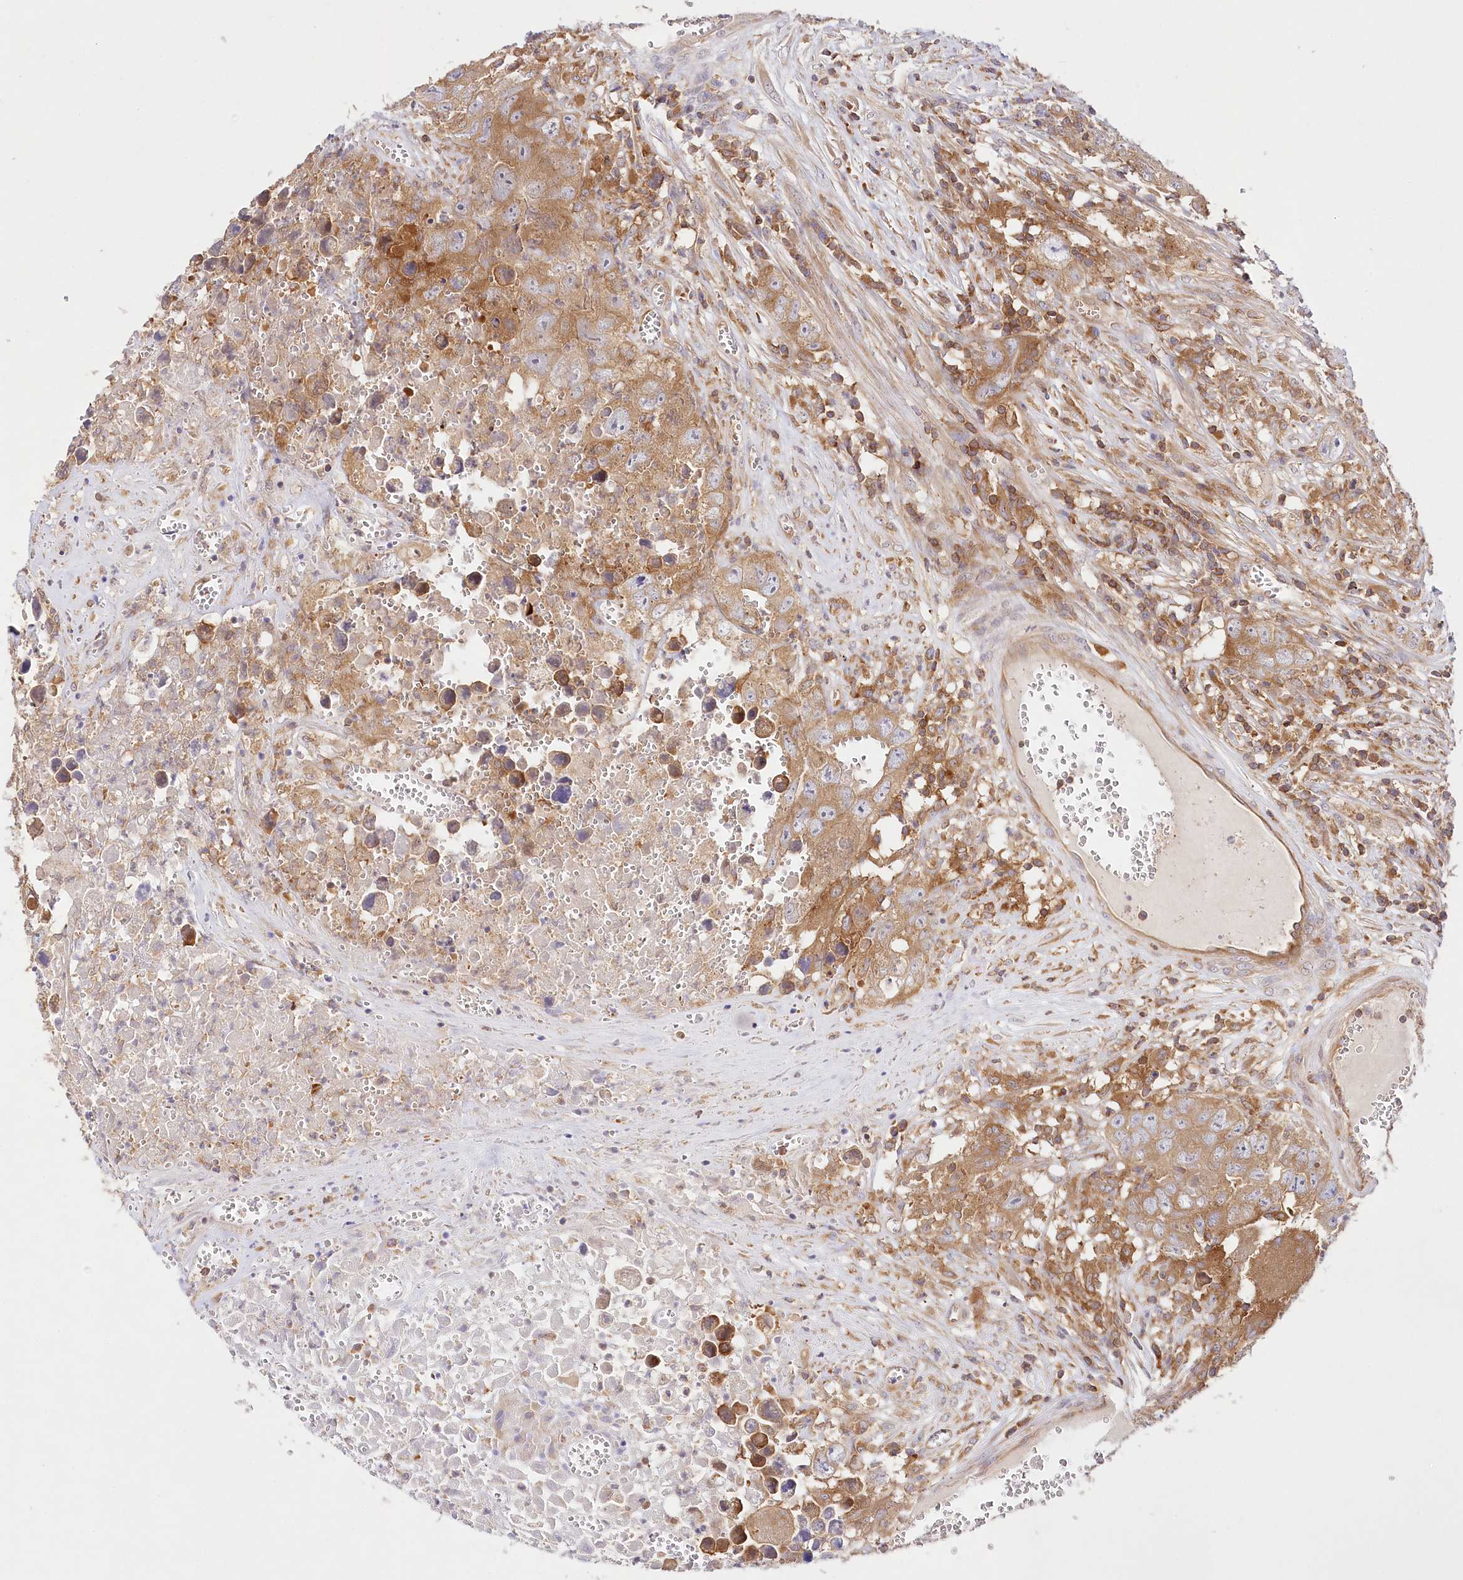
{"staining": {"intensity": "moderate", "quantity": ">75%", "location": "cytoplasmic/membranous"}, "tissue": "testis cancer", "cell_type": "Tumor cells", "image_type": "cancer", "snomed": [{"axis": "morphology", "description": "Seminoma, NOS"}, {"axis": "morphology", "description": "Carcinoma, Embryonal, NOS"}, {"axis": "topography", "description": "Testis"}], "caption": "DAB immunohistochemical staining of human testis cancer exhibits moderate cytoplasmic/membranous protein expression in approximately >75% of tumor cells.", "gene": "ABRAXAS2", "patient": {"sex": "male", "age": 43}}